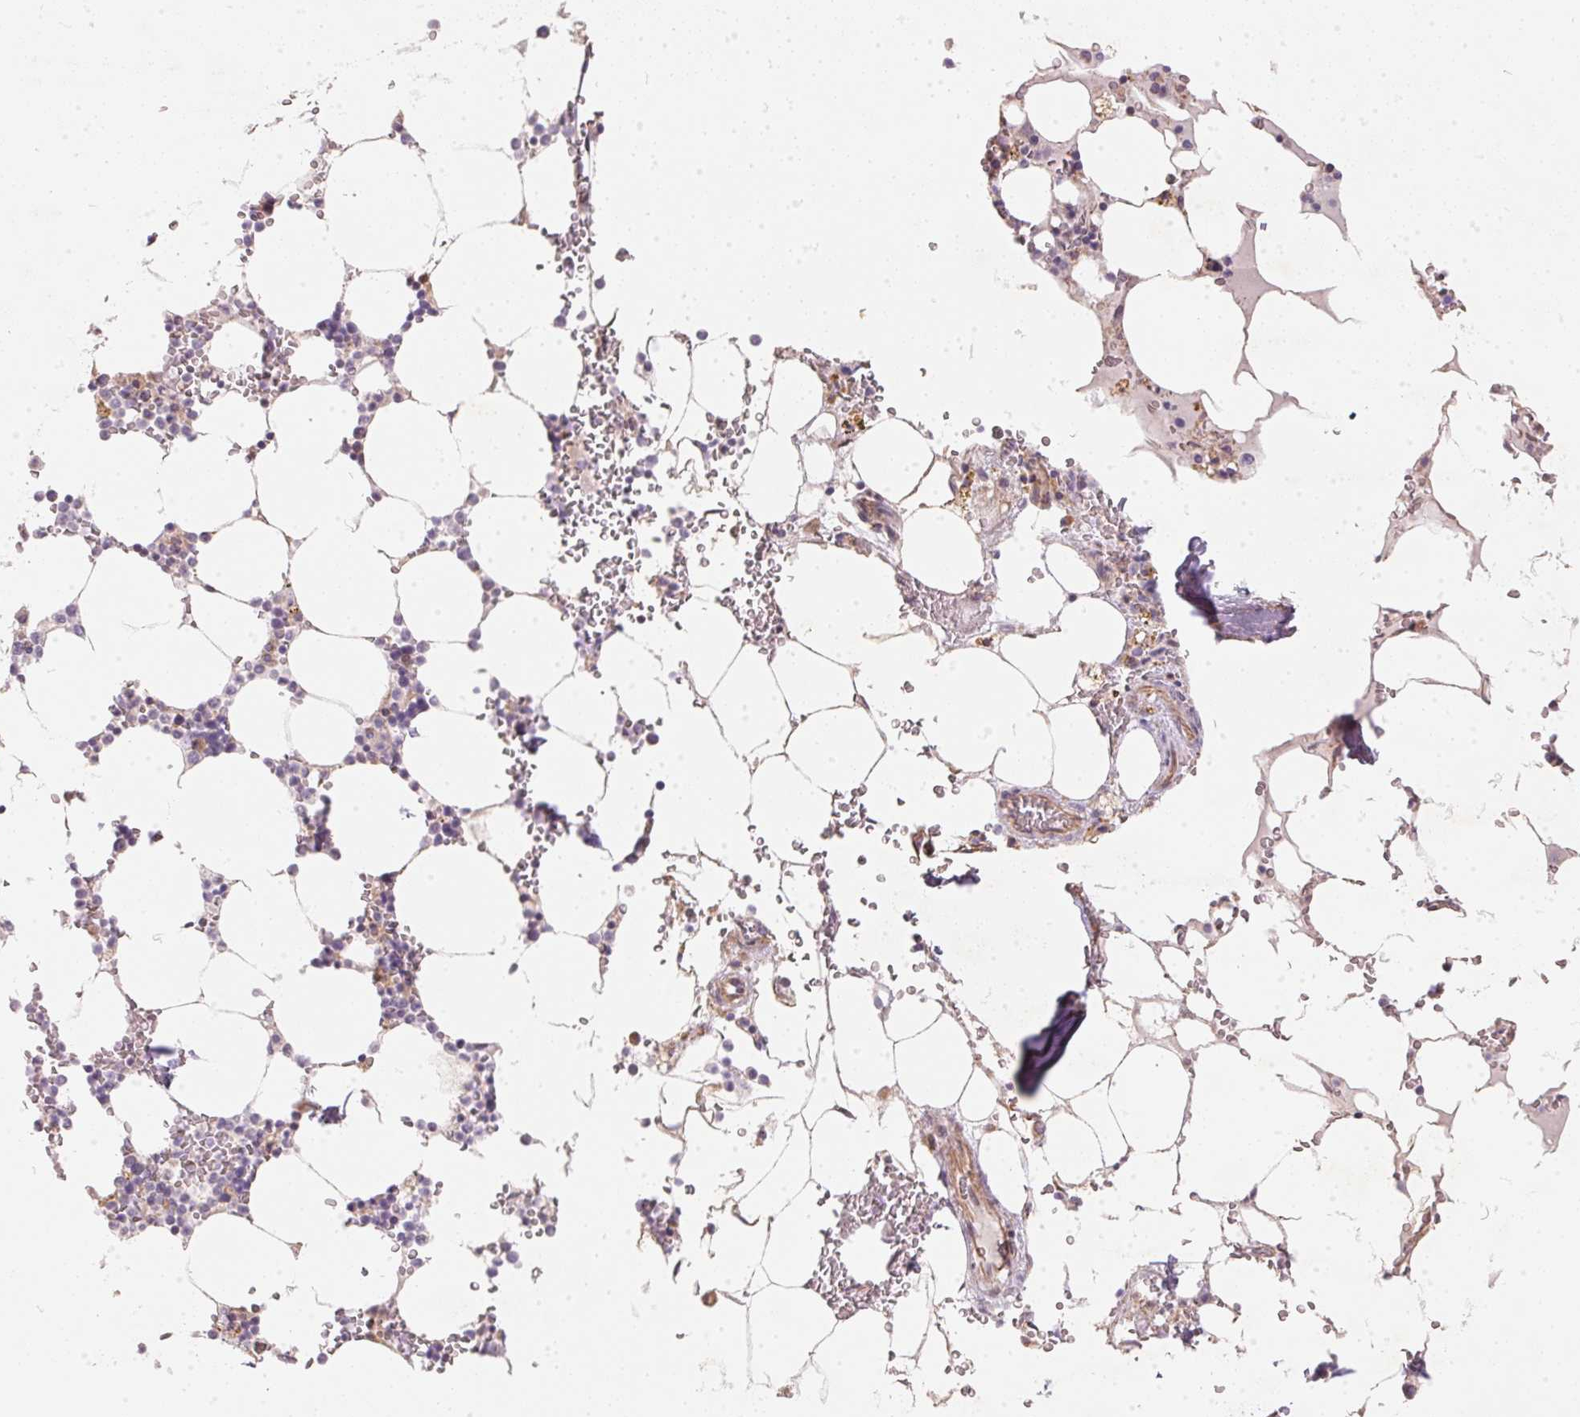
{"staining": {"intensity": "weak", "quantity": "<25%", "location": "cytoplasmic/membranous"}, "tissue": "bone marrow", "cell_type": "Hematopoietic cells", "image_type": "normal", "snomed": [{"axis": "morphology", "description": "Normal tissue, NOS"}, {"axis": "topography", "description": "Bone marrow"}], "caption": "Histopathology image shows no protein staining in hematopoietic cells of normal bone marrow.", "gene": "VWA5B2", "patient": {"sex": "male", "age": 64}}